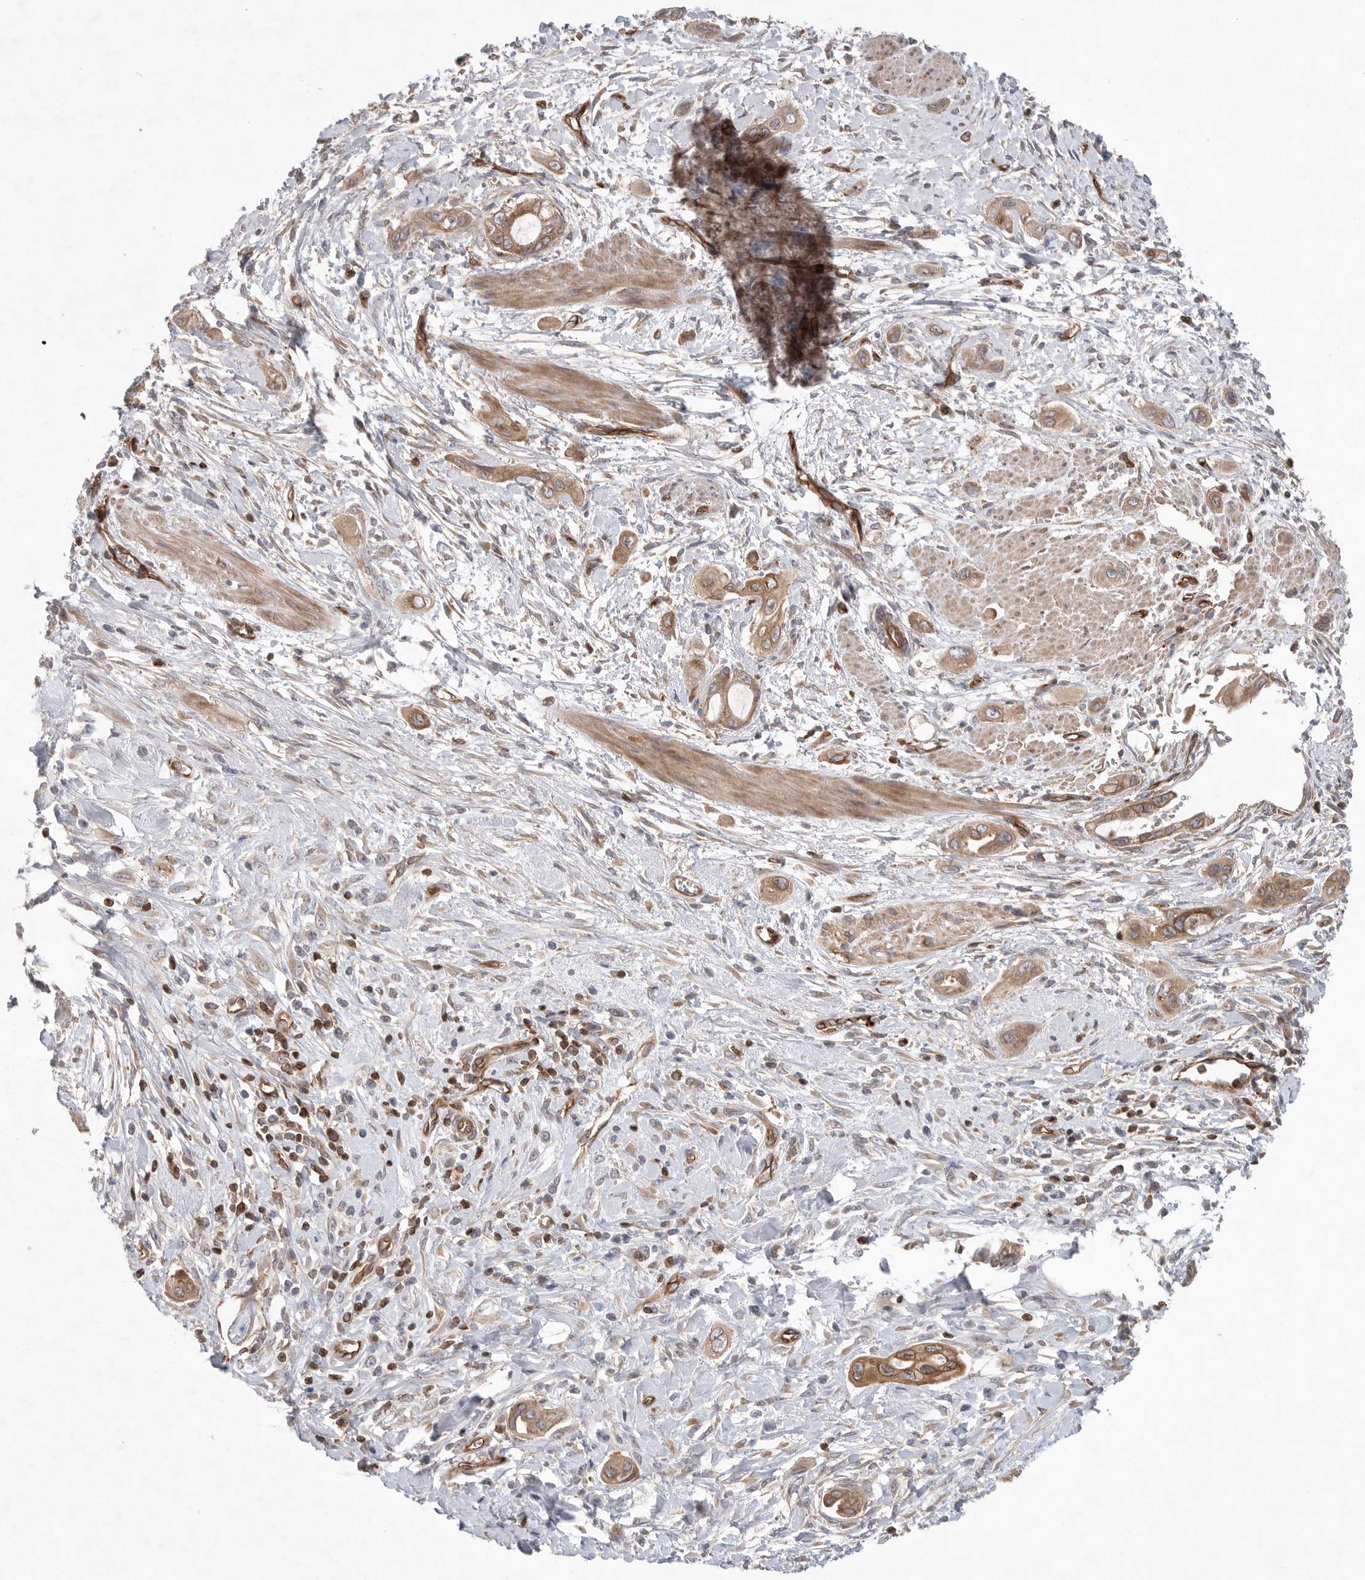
{"staining": {"intensity": "moderate", "quantity": ">75%", "location": "cytoplasmic/membranous"}, "tissue": "pancreatic cancer", "cell_type": "Tumor cells", "image_type": "cancer", "snomed": [{"axis": "morphology", "description": "Adenocarcinoma, NOS"}, {"axis": "topography", "description": "Pancreas"}], "caption": "Human pancreatic cancer (adenocarcinoma) stained with a protein marker demonstrates moderate staining in tumor cells.", "gene": "PRKCH", "patient": {"sex": "male", "age": 59}}